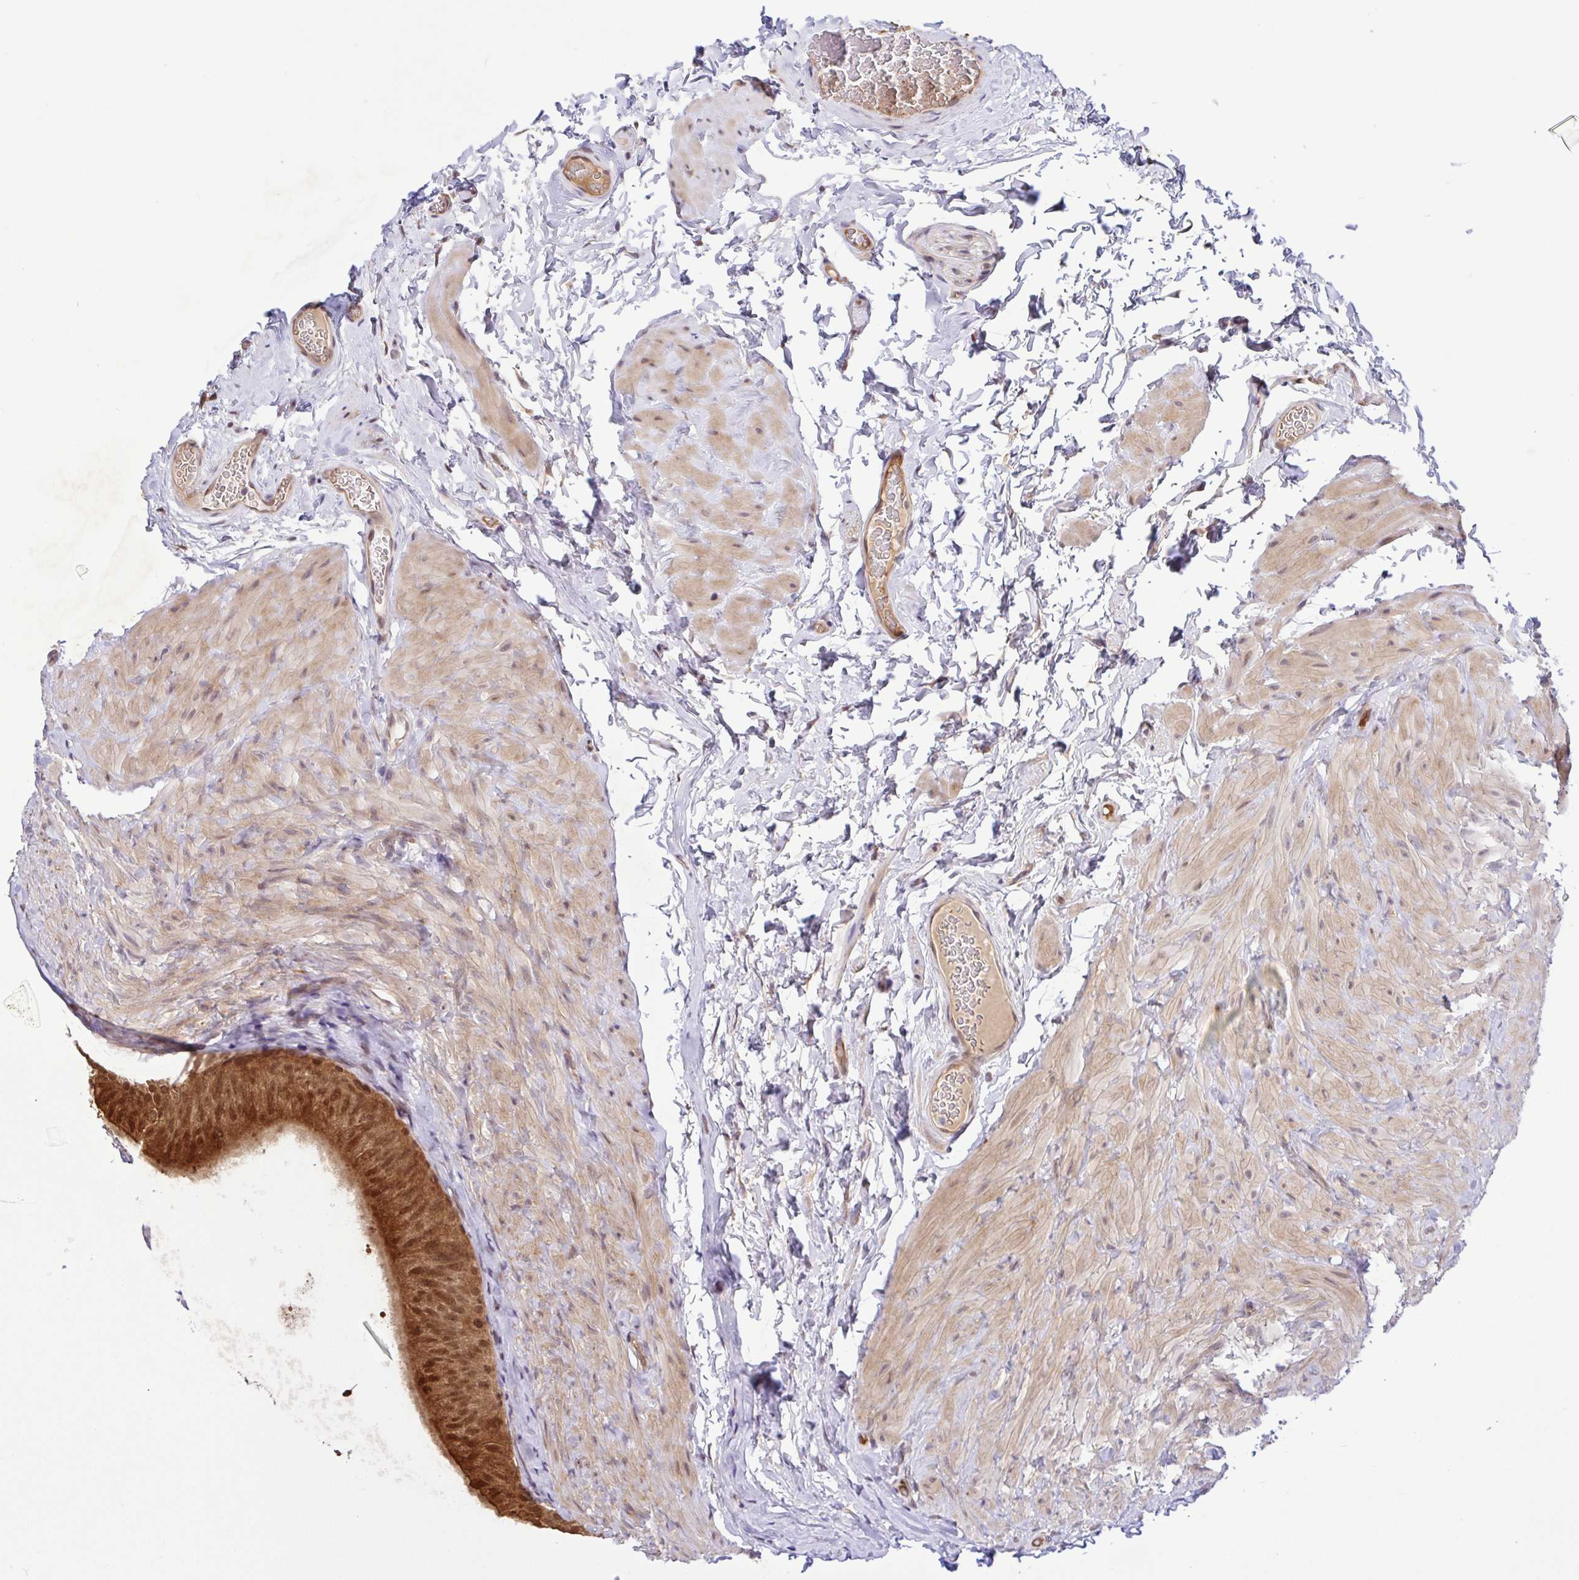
{"staining": {"intensity": "strong", "quantity": ">75%", "location": "cytoplasmic/membranous,nuclear"}, "tissue": "epididymis", "cell_type": "Glandular cells", "image_type": "normal", "snomed": [{"axis": "morphology", "description": "Normal tissue, NOS"}, {"axis": "topography", "description": "Epididymis, spermatic cord, NOS"}, {"axis": "topography", "description": "Epididymis"}], "caption": "Protein positivity by immunohistochemistry displays strong cytoplasmic/membranous,nuclear positivity in about >75% of glandular cells in unremarkable epididymis. (Stains: DAB (3,3'-diaminobenzidine) in brown, nuclei in blue, Microscopy: brightfield microscopy at high magnification).", "gene": "UBE4A", "patient": {"sex": "male", "age": 31}}